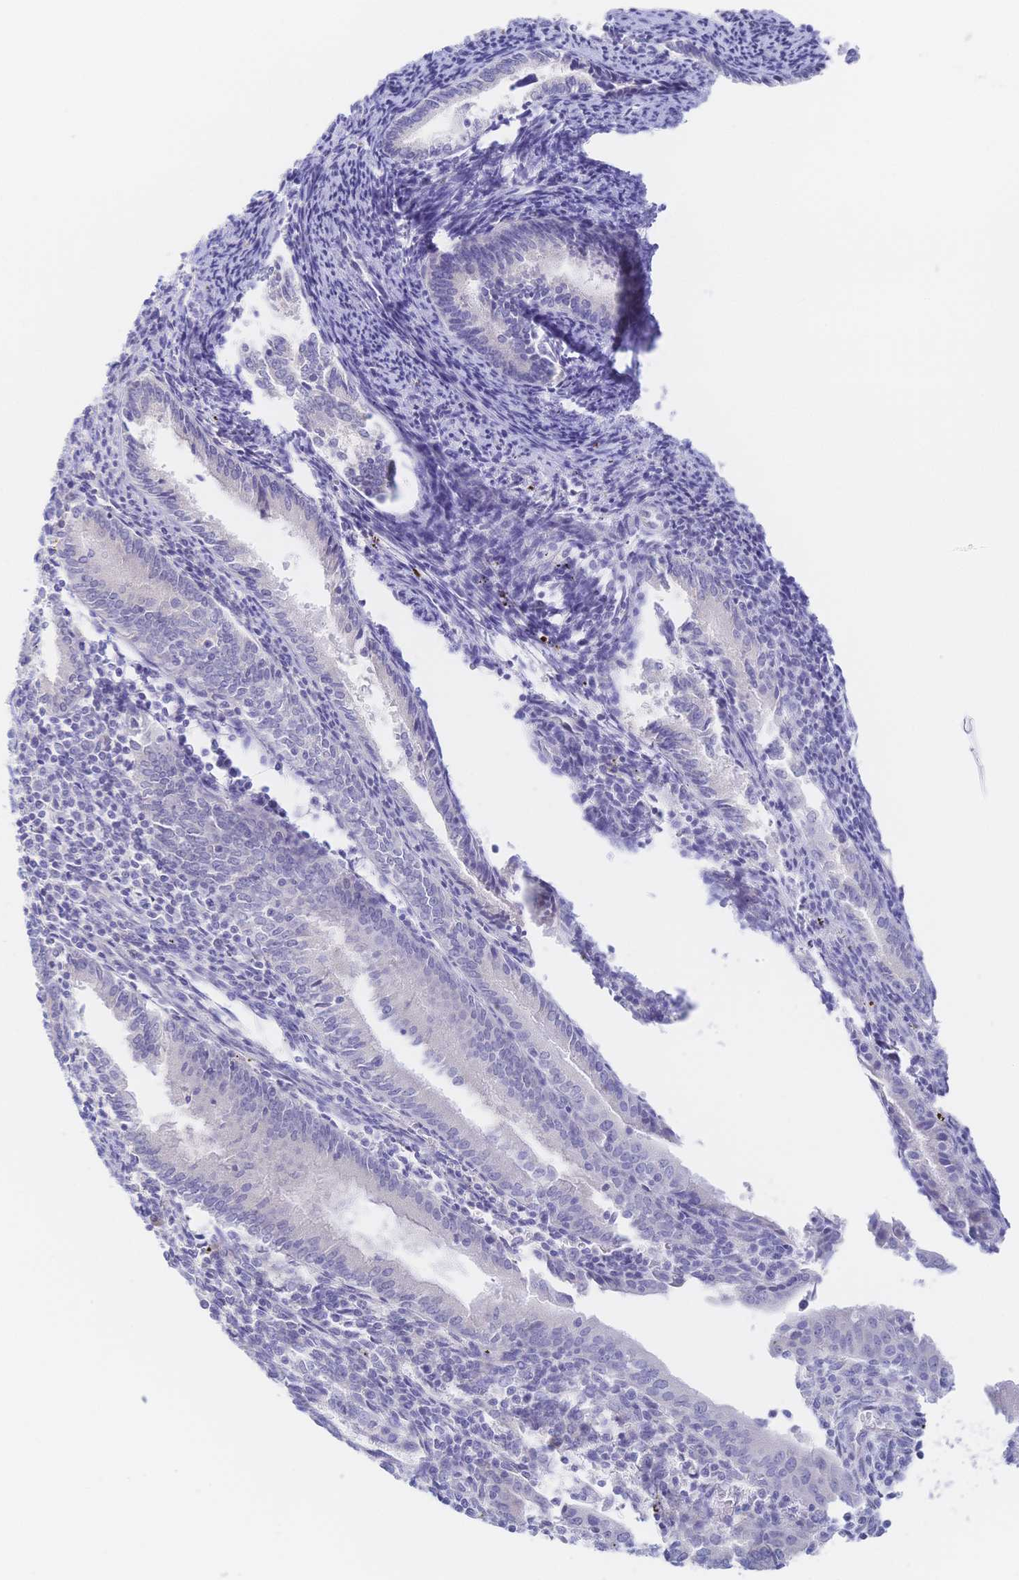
{"staining": {"intensity": "negative", "quantity": "none", "location": "none"}, "tissue": "endometrium", "cell_type": "Cells in endometrial stroma", "image_type": "normal", "snomed": [{"axis": "morphology", "description": "Normal tissue, NOS"}, {"axis": "topography", "description": "Endometrium"}], "caption": "DAB (3,3'-diaminobenzidine) immunohistochemical staining of benign human endometrium exhibits no significant positivity in cells in endometrial stroma.", "gene": "SIAH3", "patient": {"sex": "female", "age": 41}}